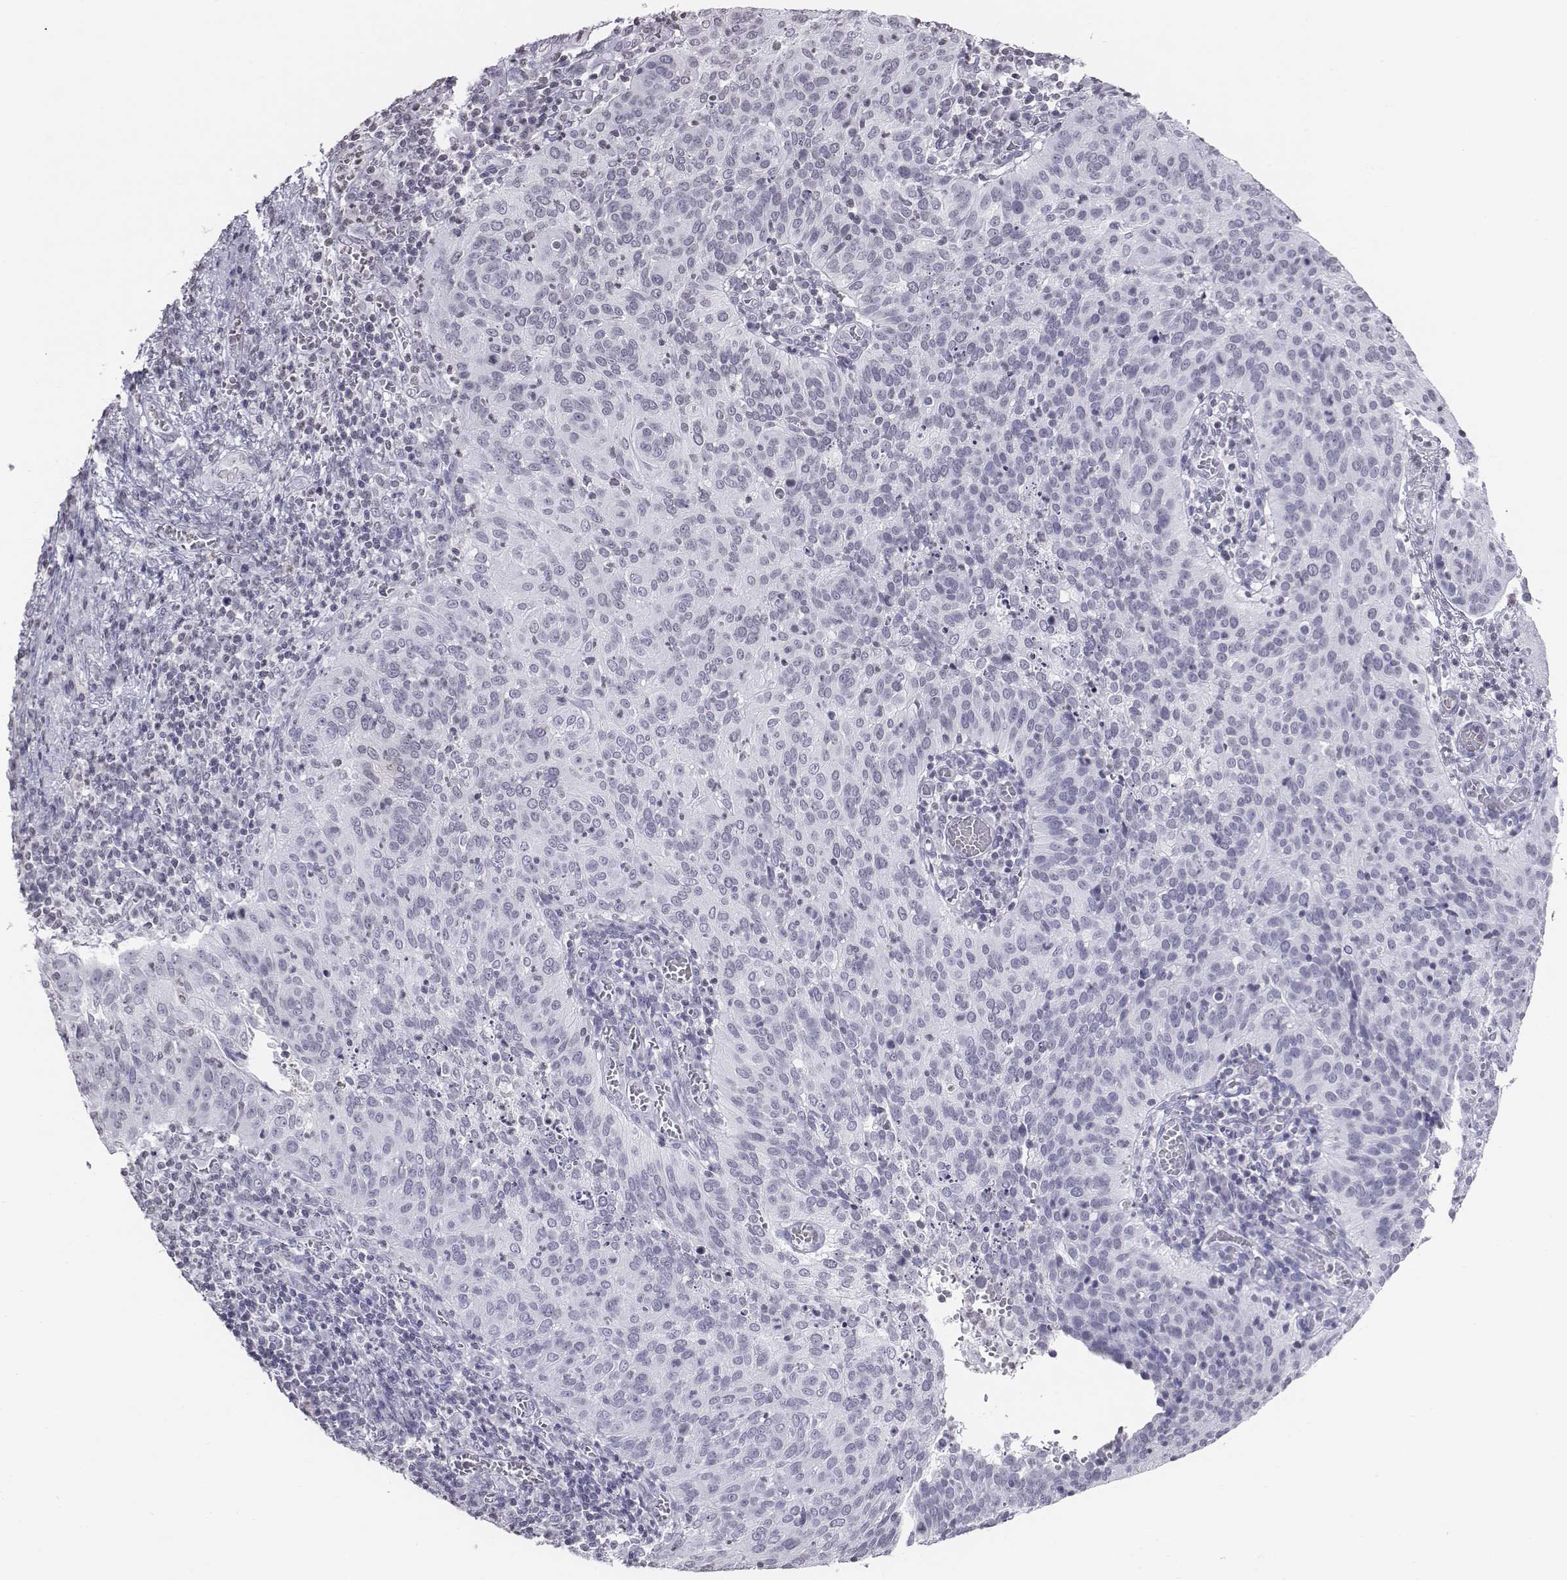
{"staining": {"intensity": "negative", "quantity": "none", "location": "none"}, "tissue": "cervical cancer", "cell_type": "Tumor cells", "image_type": "cancer", "snomed": [{"axis": "morphology", "description": "Squamous cell carcinoma, NOS"}, {"axis": "topography", "description": "Cervix"}], "caption": "There is no significant expression in tumor cells of squamous cell carcinoma (cervical).", "gene": "BARHL1", "patient": {"sex": "female", "age": 39}}